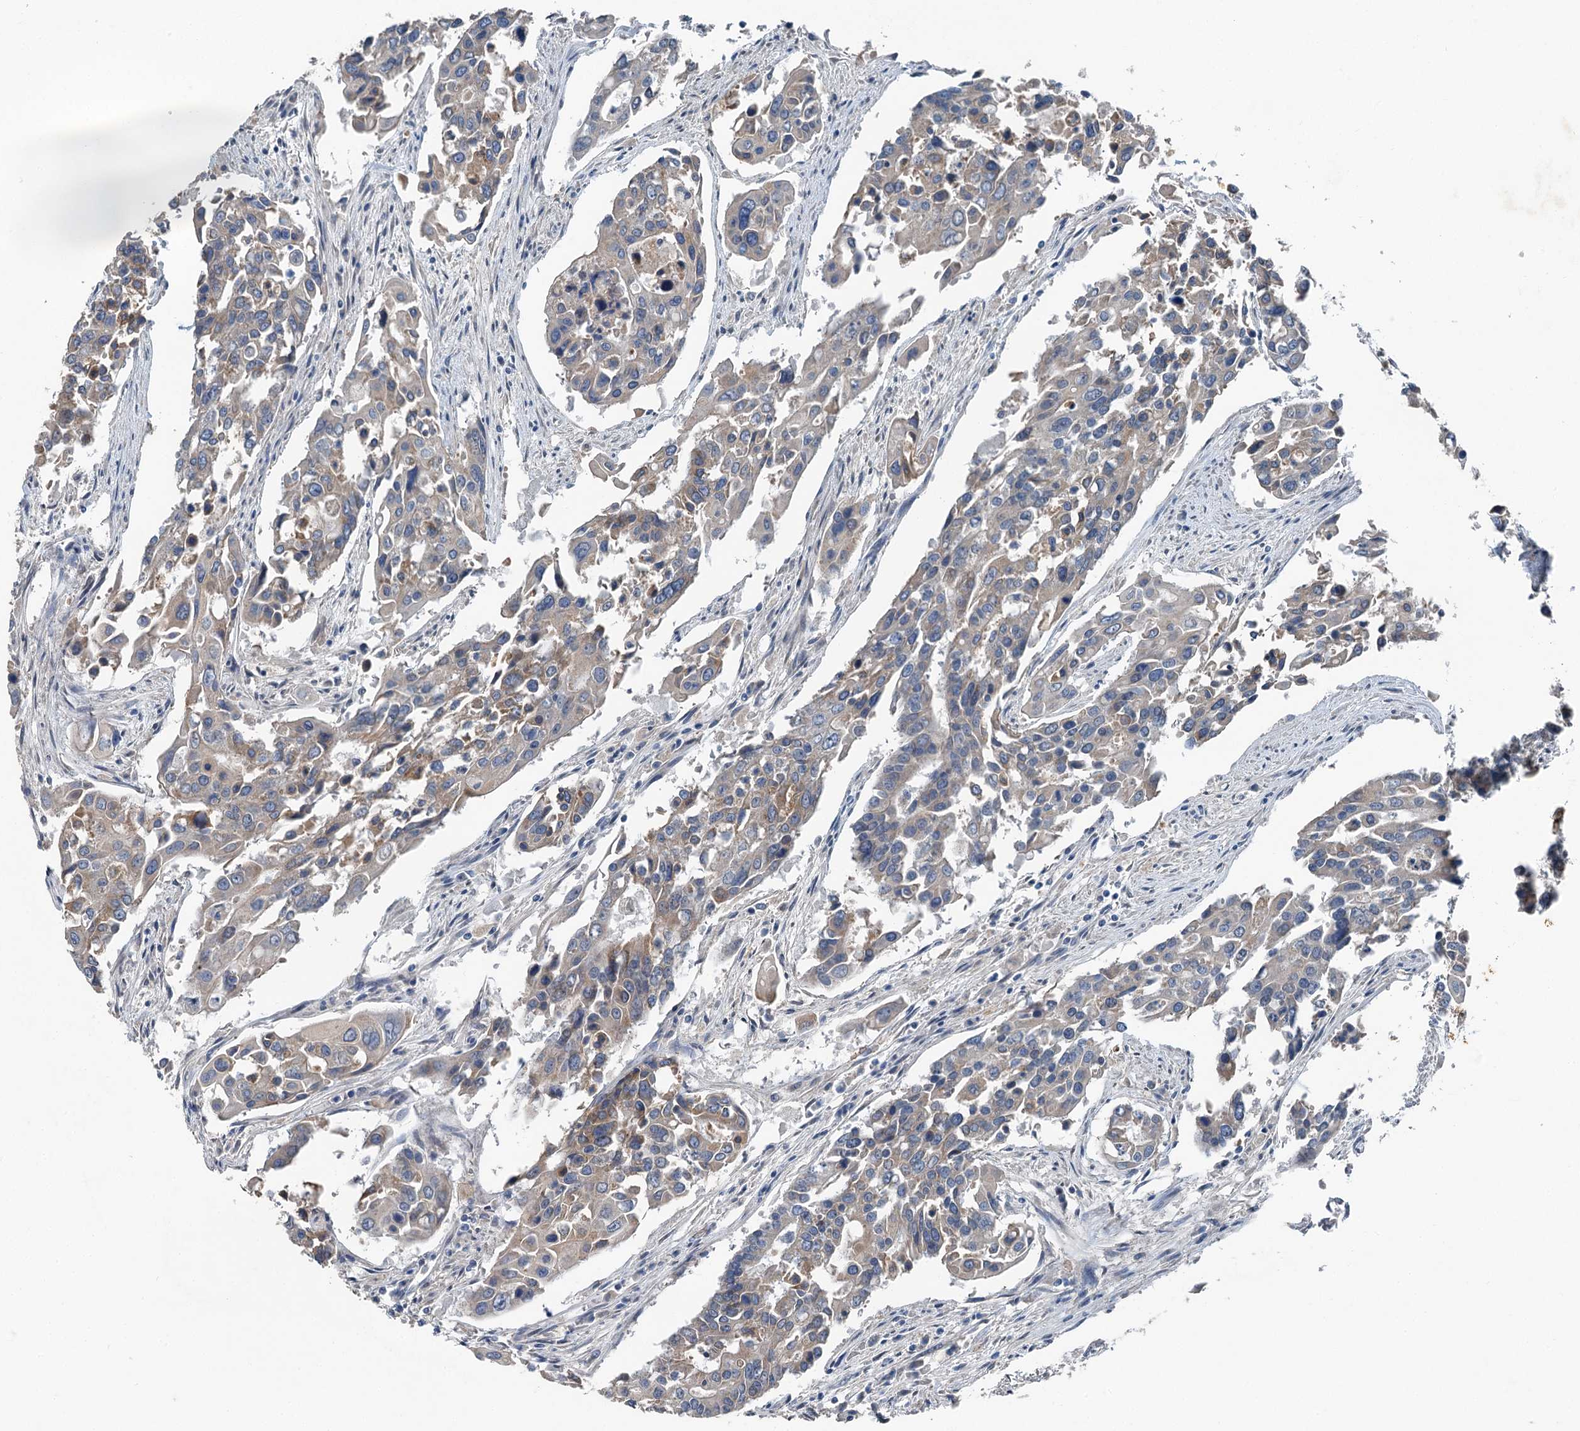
{"staining": {"intensity": "weak", "quantity": "25%-75%", "location": "cytoplasmic/membranous"}, "tissue": "colorectal cancer", "cell_type": "Tumor cells", "image_type": "cancer", "snomed": [{"axis": "morphology", "description": "Adenocarcinoma, NOS"}, {"axis": "topography", "description": "Colon"}], "caption": "Protein staining by immunohistochemistry (IHC) demonstrates weak cytoplasmic/membranous expression in about 25%-75% of tumor cells in colorectal cancer (adenocarcinoma).", "gene": "C6orf120", "patient": {"sex": "male", "age": 77}}